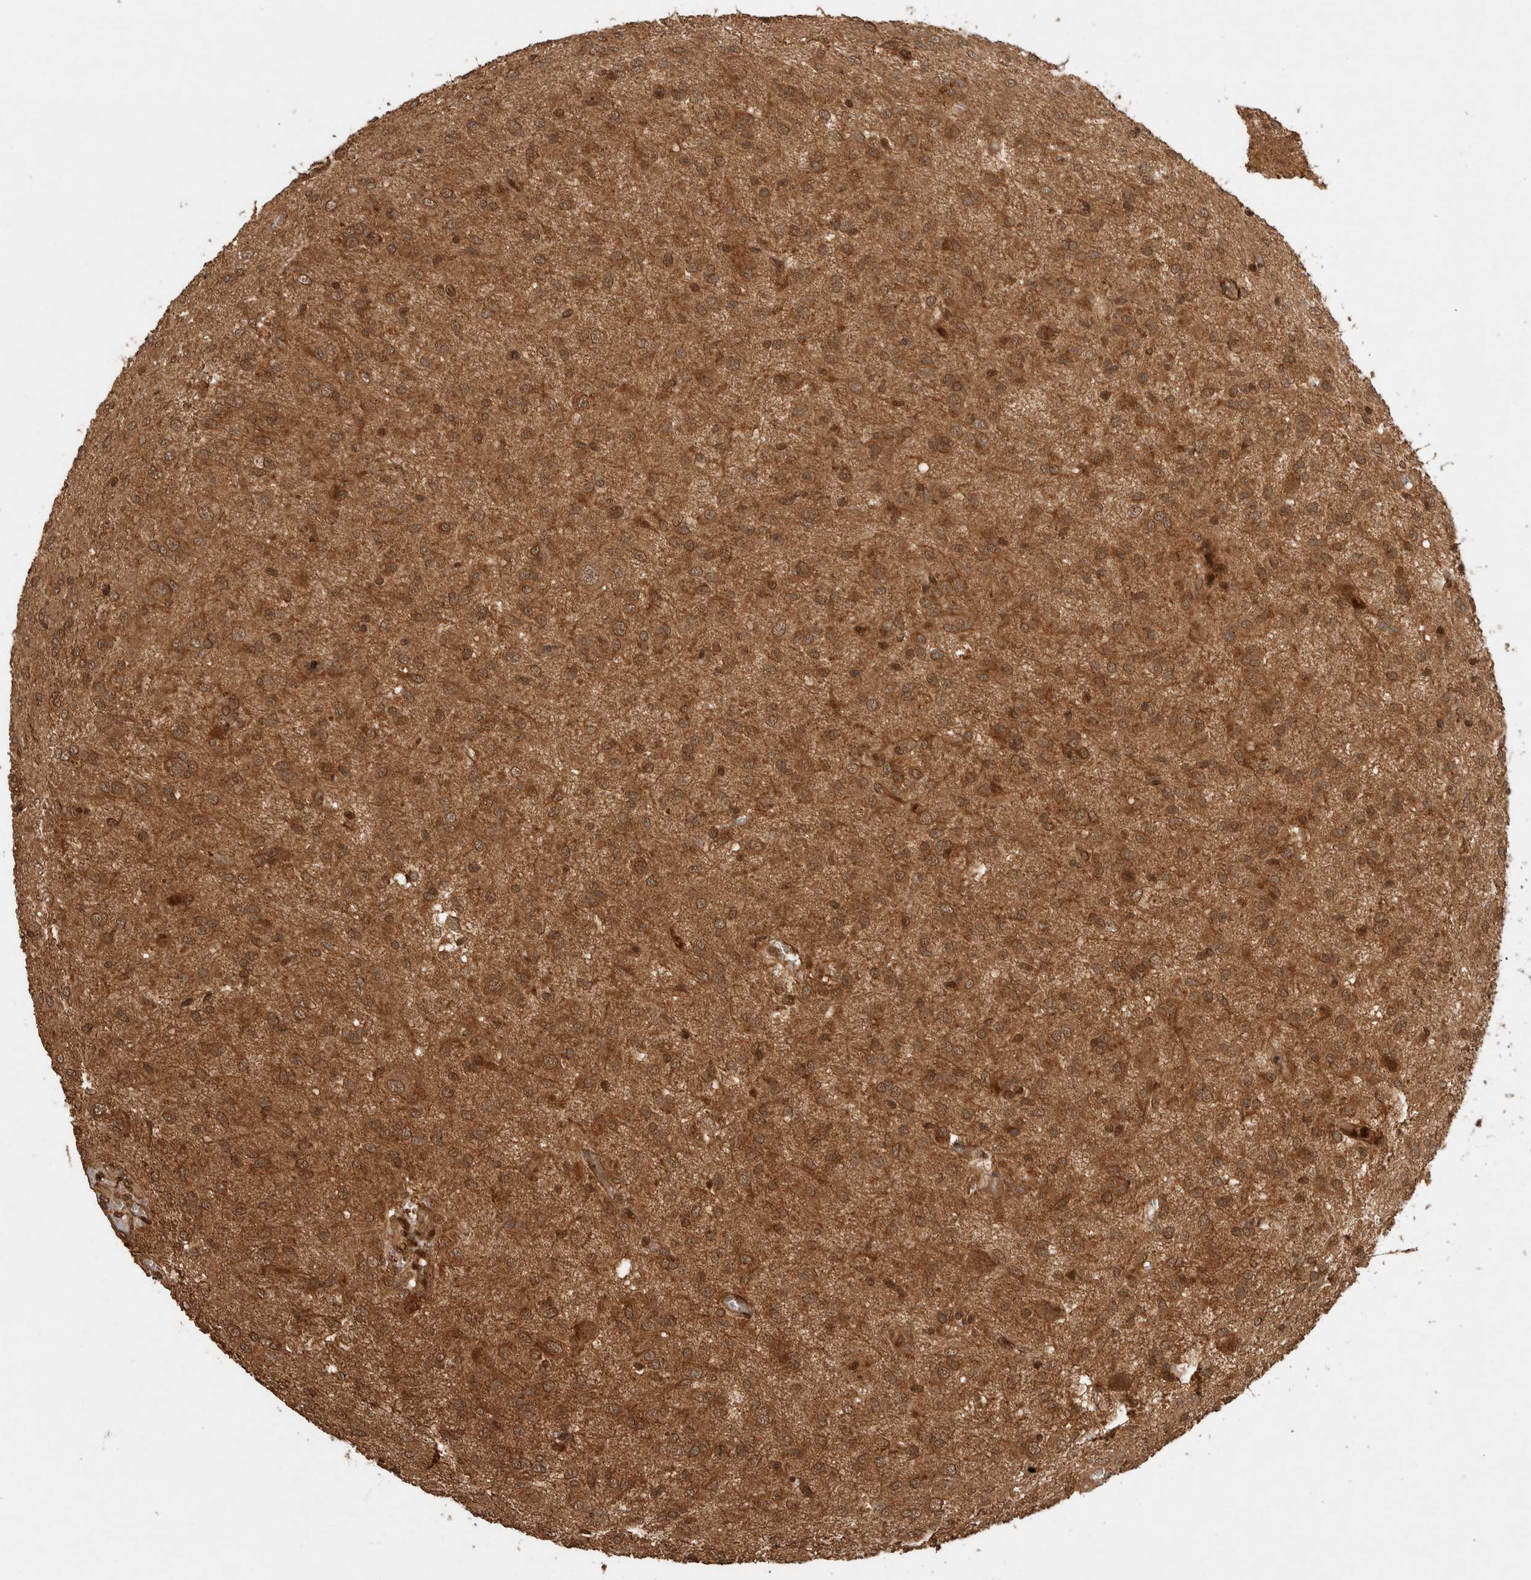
{"staining": {"intensity": "moderate", "quantity": ">75%", "location": "cytoplasmic/membranous"}, "tissue": "glioma", "cell_type": "Tumor cells", "image_type": "cancer", "snomed": [{"axis": "morphology", "description": "Glioma, malignant, High grade"}, {"axis": "topography", "description": "Brain"}], "caption": "IHC image of neoplastic tissue: glioma stained using IHC displays medium levels of moderate protein expression localized specifically in the cytoplasmic/membranous of tumor cells, appearing as a cytoplasmic/membranous brown color.", "gene": "CNTROB", "patient": {"sex": "female", "age": 59}}